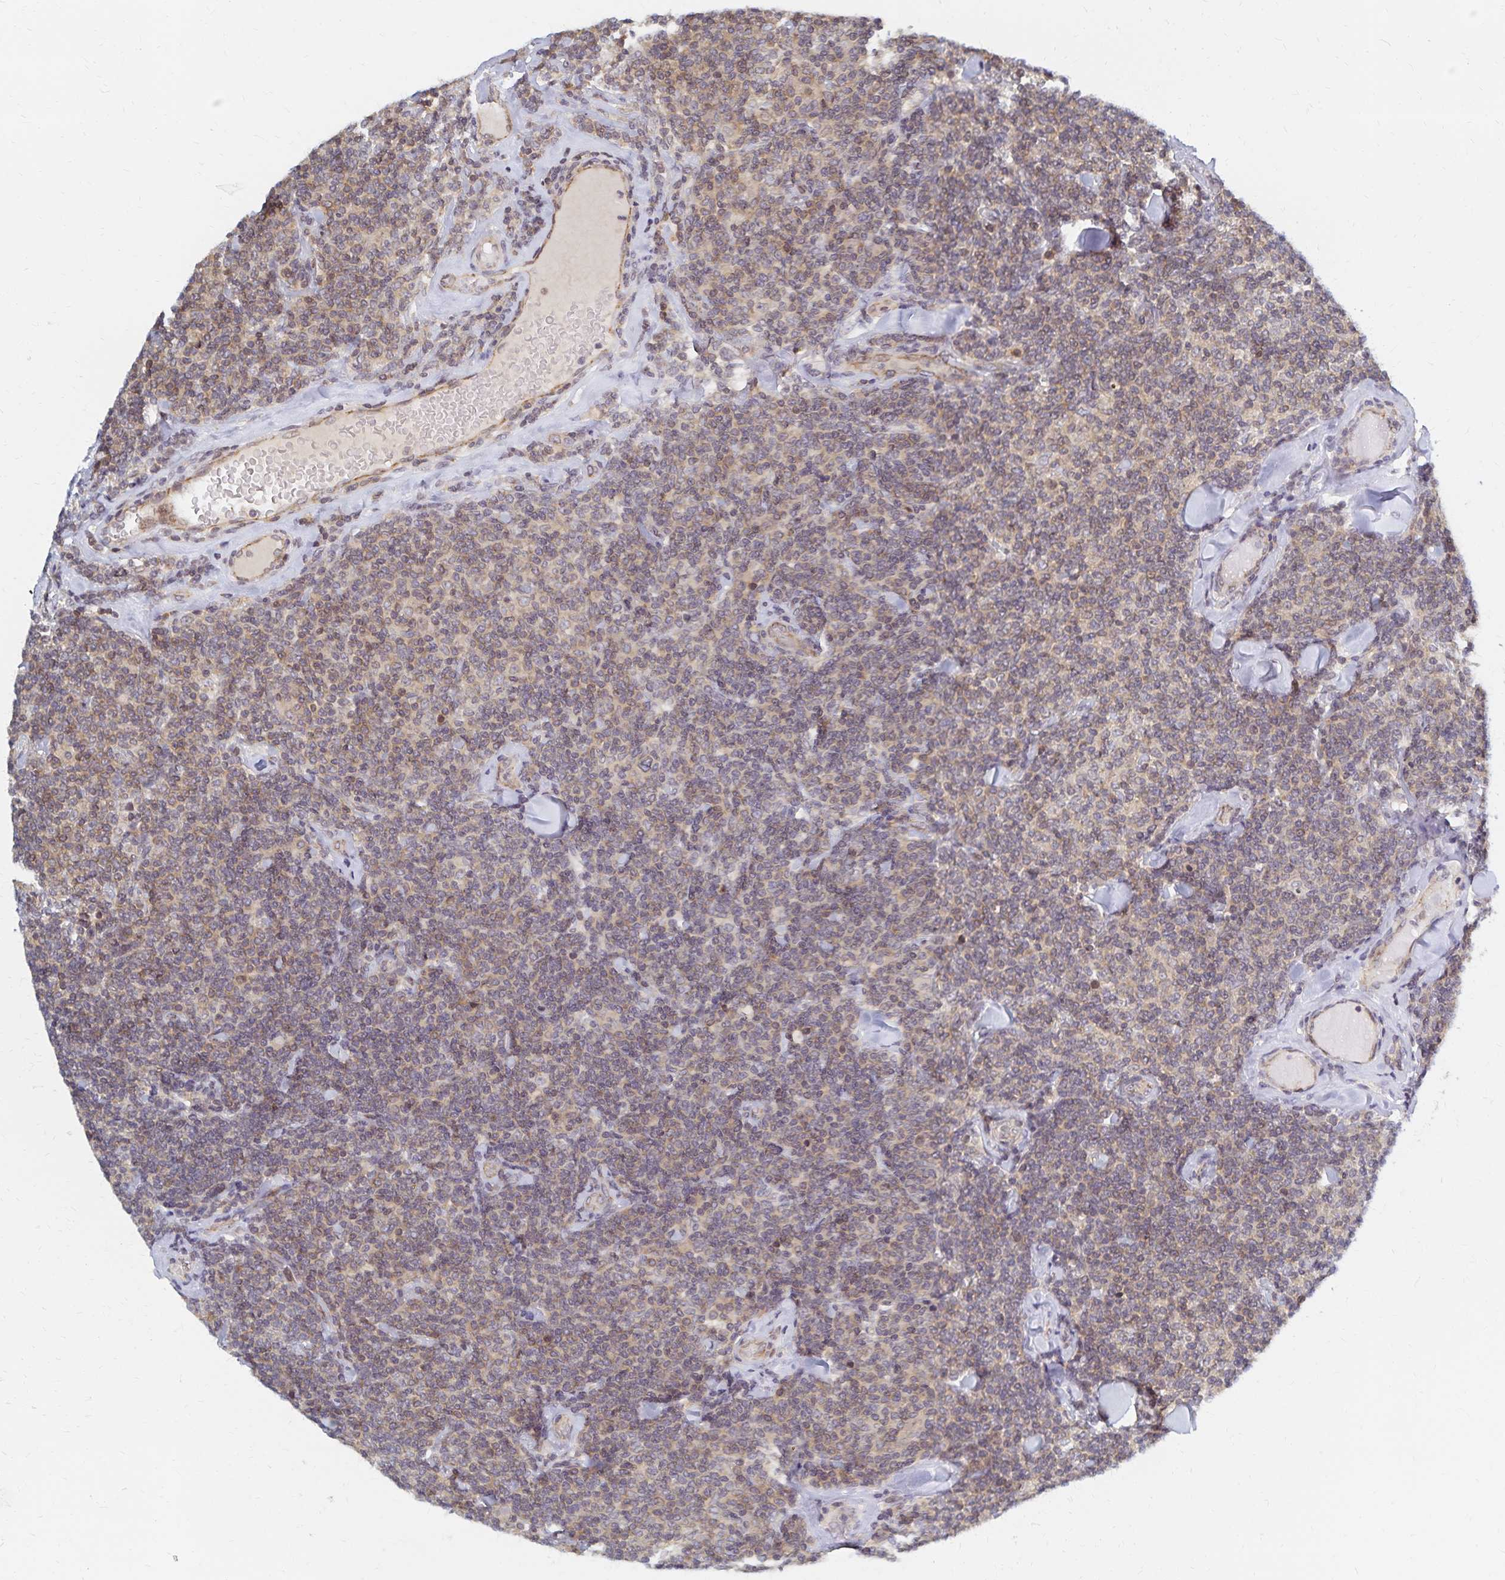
{"staining": {"intensity": "weak", "quantity": "<25%", "location": "cytoplasmic/membranous"}, "tissue": "lymphoma", "cell_type": "Tumor cells", "image_type": "cancer", "snomed": [{"axis": "morphology", "description": "Malignant lymphoma, non-Hodgkin's type, Low grade"}, {"axis": "topography", "description": "Lymph node"}], "caption": "Immunohistochemistry (IHC) photomicrograph of neoplastic tissue: lymphoma stained with DAB reveals no significant protein expression in tumor cells. Brightfield microscopy of immunohistochemistry (IHC) stained with DAB (brown) and hematoxylin (blue), captured at high magnification.", "gene": "RAB9B", "patient": {"sex": "female", "age": 56}}